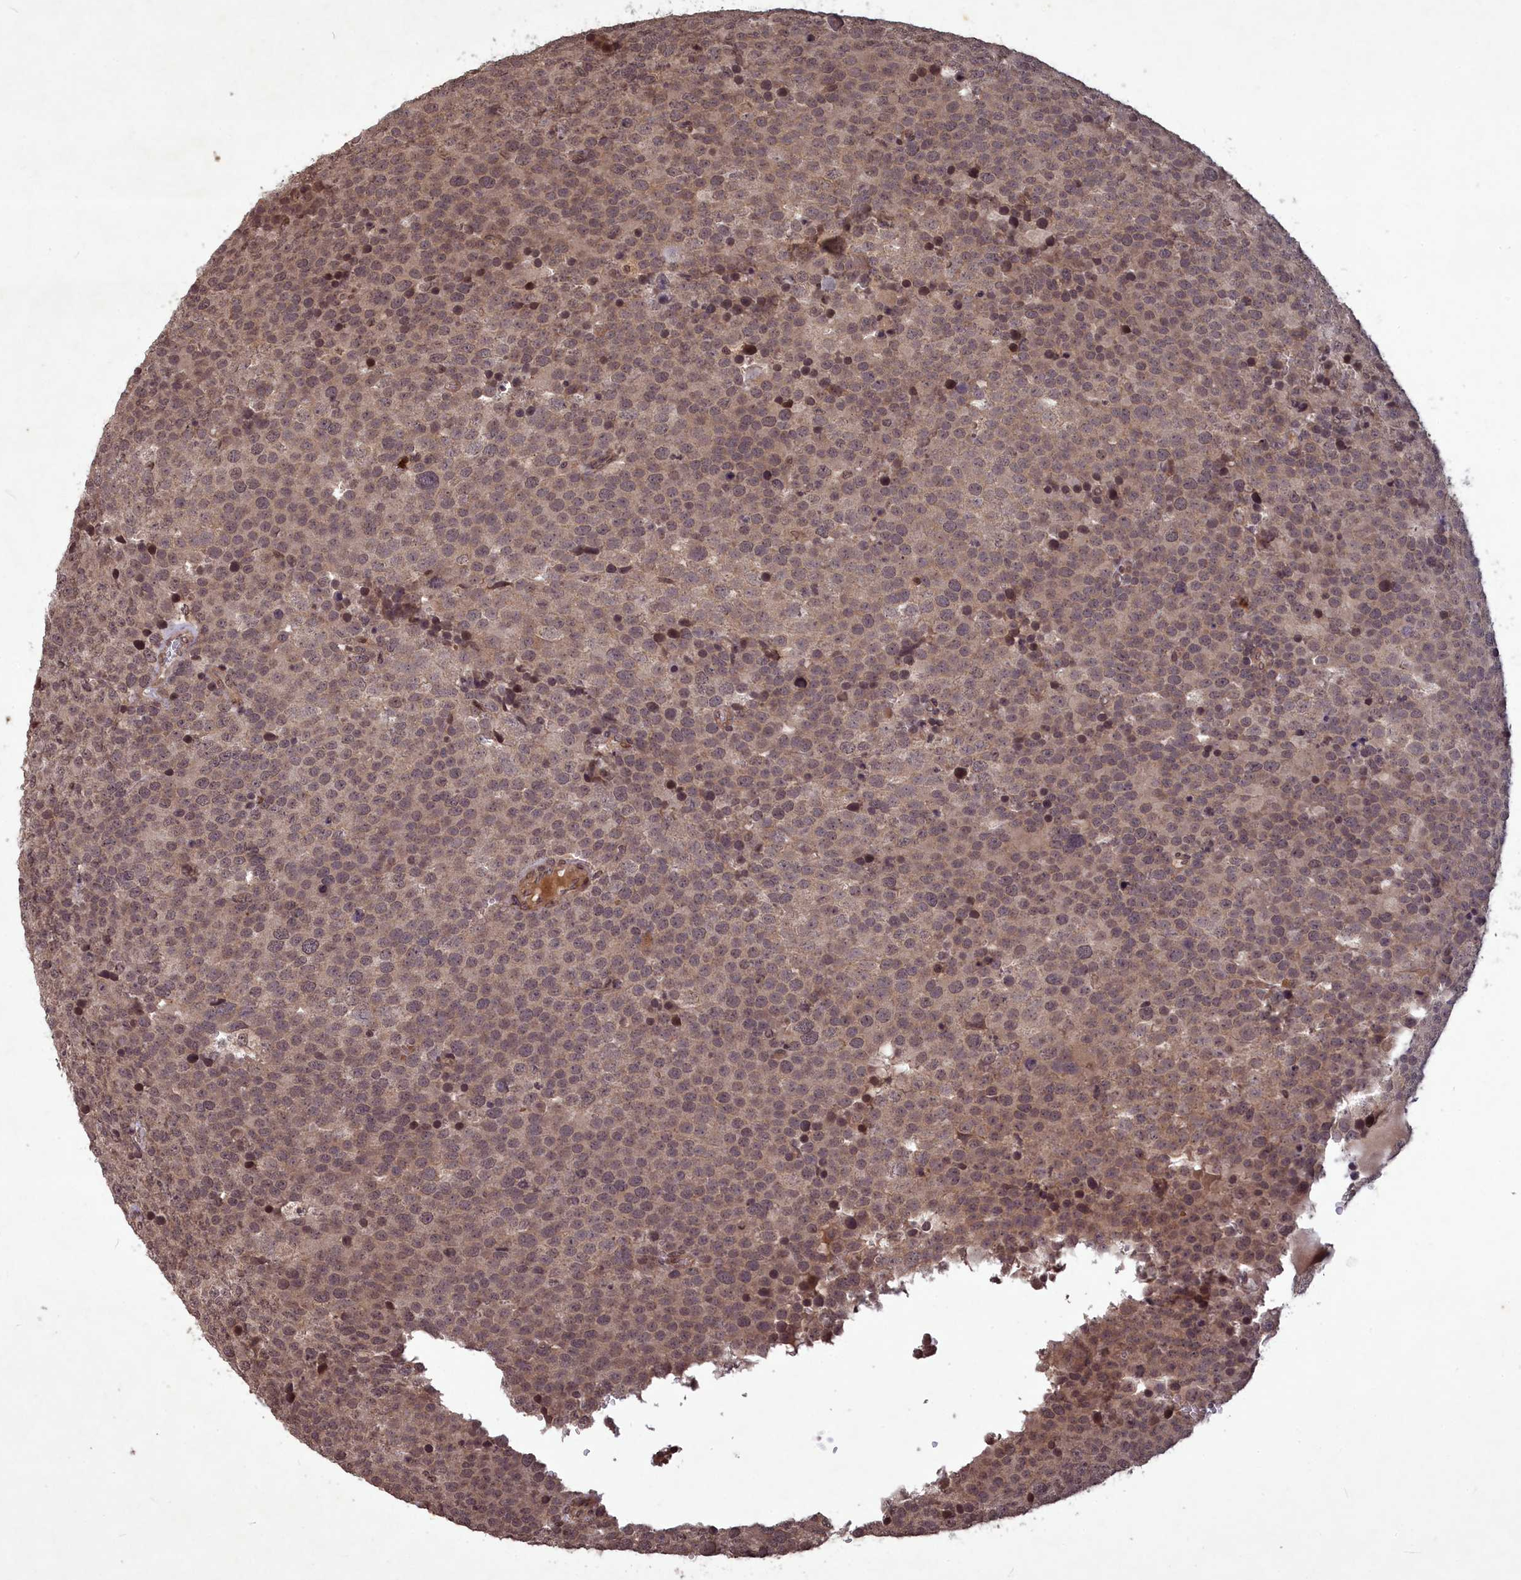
{"staining": {"intensity": "weak", "quantity": ">75%", "location": "cytoplasmic/membranous,nuclear"}, "tissue": "testis cancer", "cell_type": "Tumor cells", "image_type": "cancer", "snomed": [{"axis": "morphology", "description": "Seminoma, NOS"}, {"axis": "topography", "description": "Testis"}], "caption": "This histopathology image shows testis cancer stained with immunohistochemistry to label a protein in brown. The cytoplasmic/membranous and nuclear of tumor cells show weak positivity for the protein. Nuclei are counter-stained blue.", "gene": "SRMS", "patient": {"sex": "male", "age": 71}}